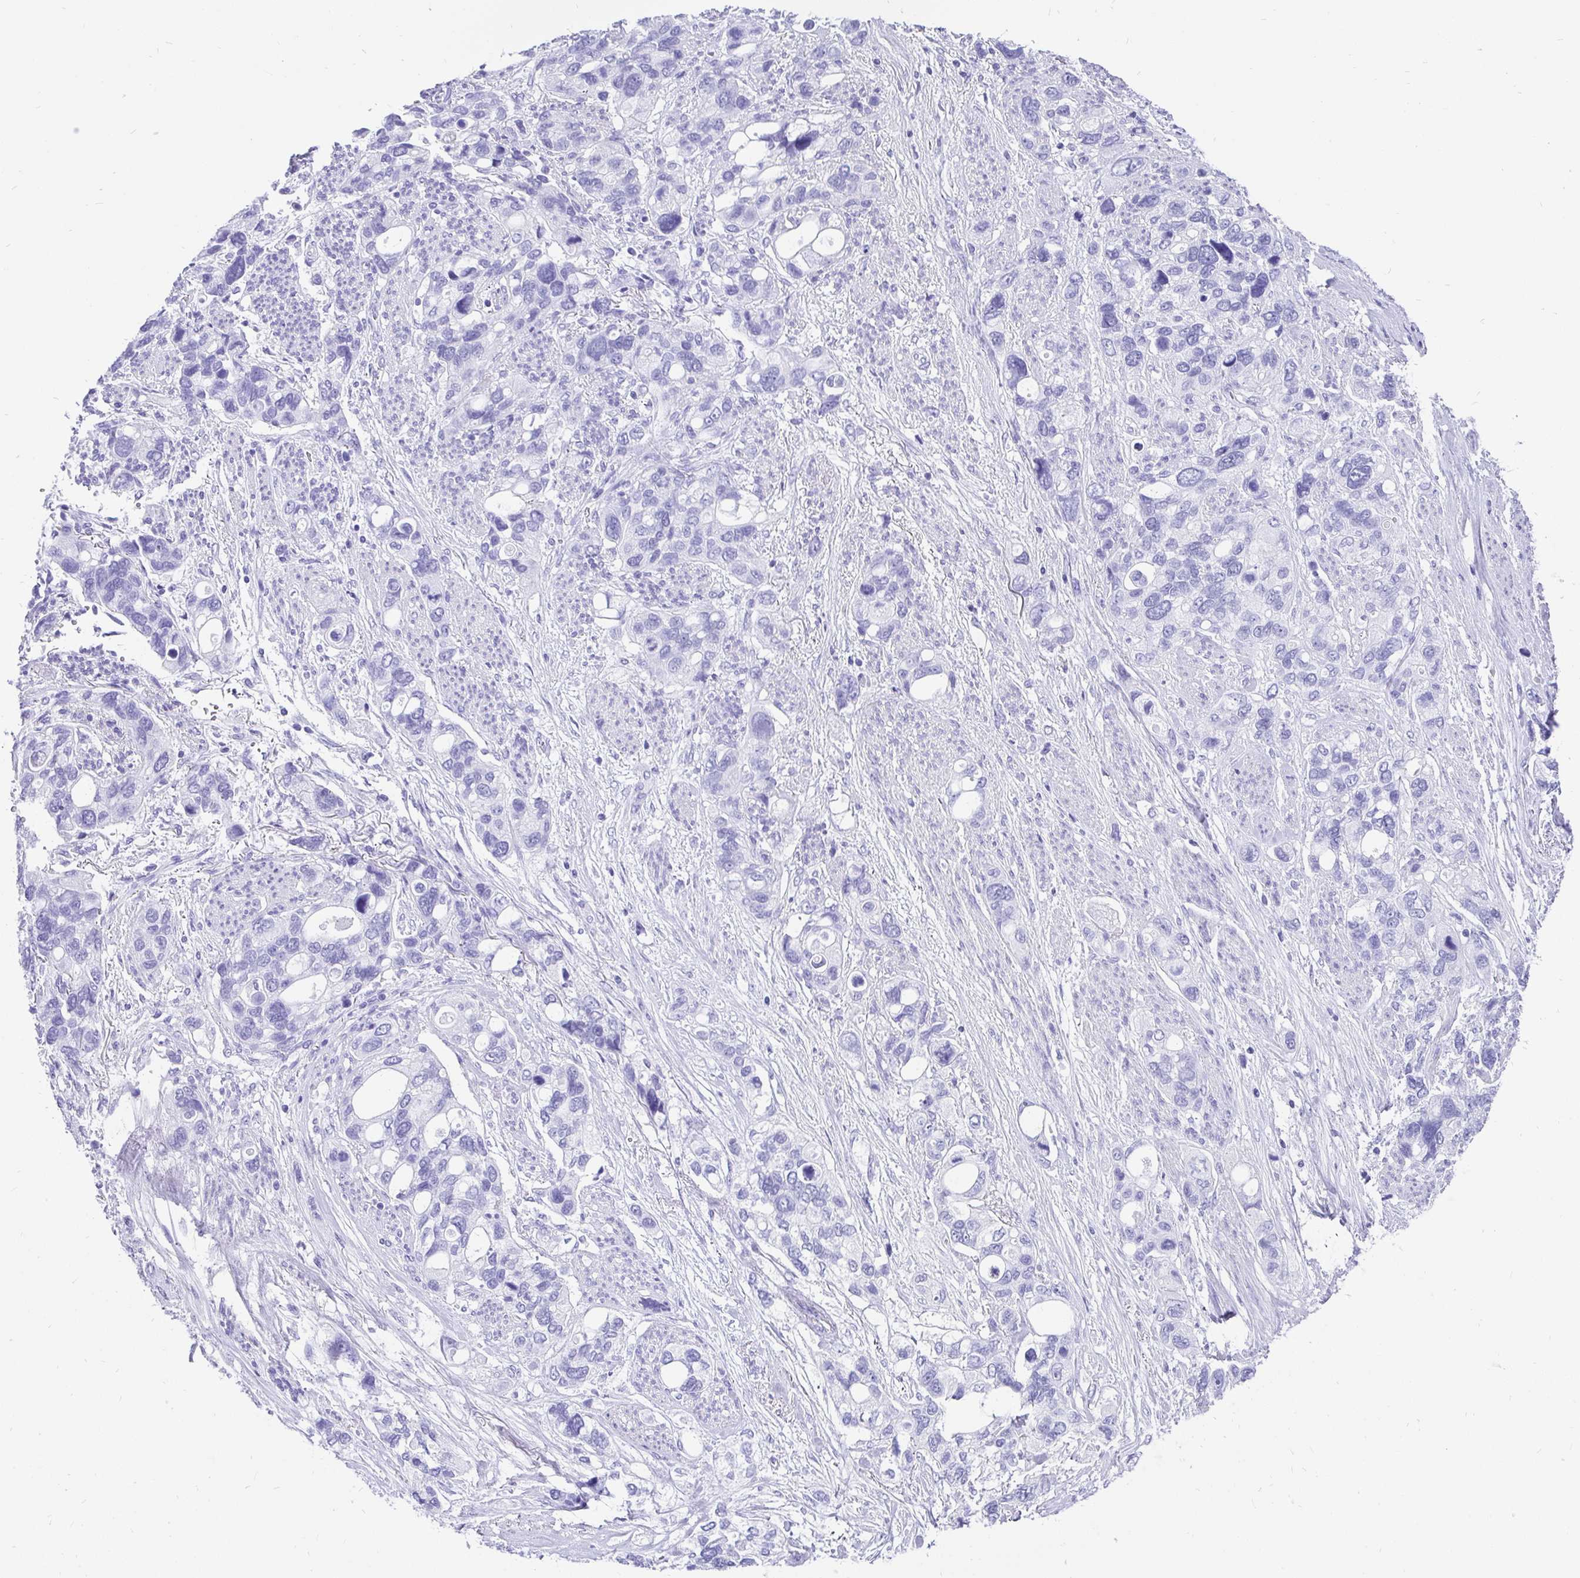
{"staining": {"intensity": "negative", "quantity": "none", "location": "none"}, "tissue": "stomach cancer", "cell_type": "Tumor cells", "image_type": "cancer", "snomed": [{"axis": "morphology", "description": "Adenocarcinoma, NOS"}, {"axis": "topography", "description": "Stomach, upper"}], "caption": "Tumor cells are negative for protein expression in human stomach adenocarcinoma.", "gene": "KRT13", "patient": {"sex": "female", "age": 81}}